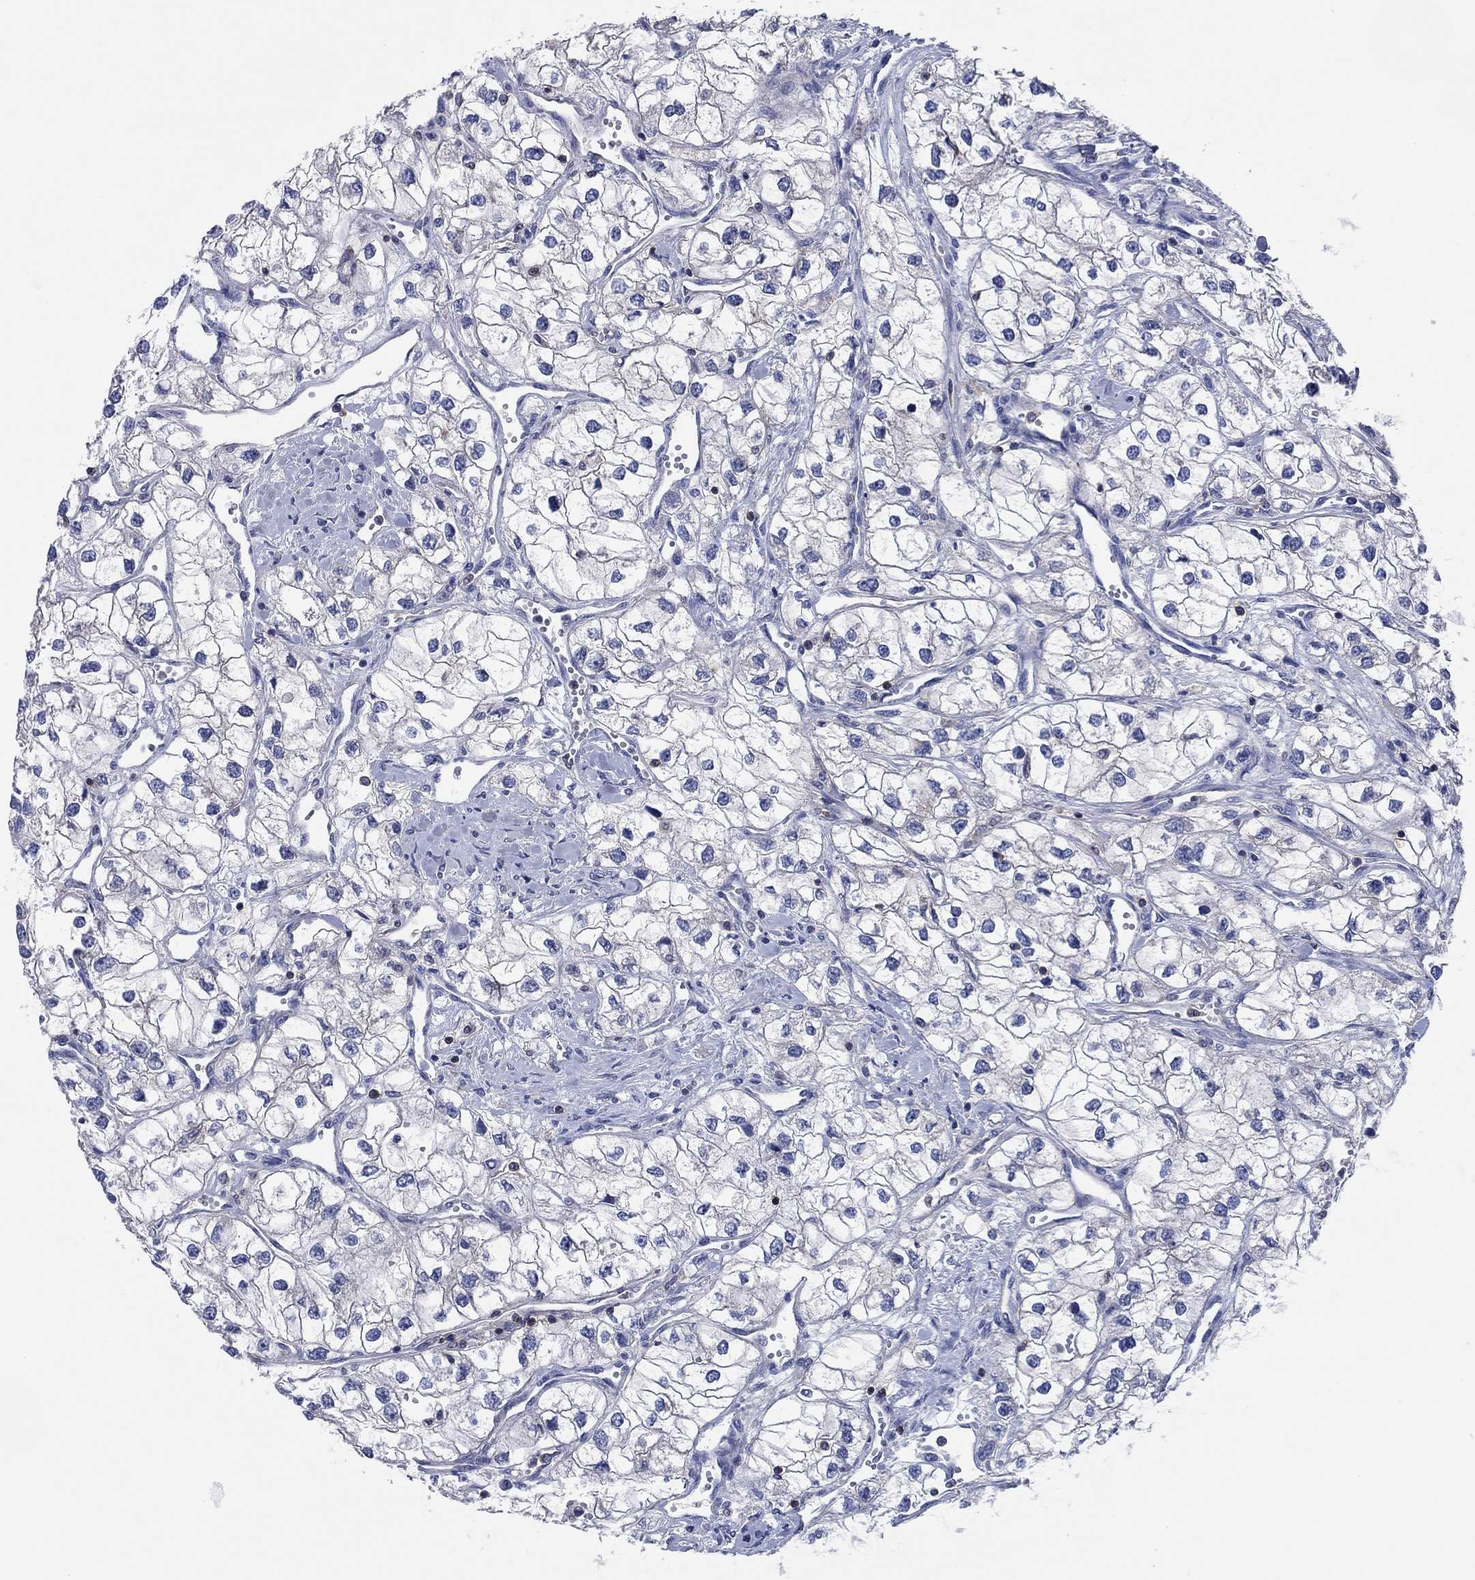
{"staining": {"intensity": "negative", "quantity": "none", "location": "none"}, "tissue": "renal cancer", "cell_type": "Tumor cells", "image_type": "cancer", "snomed": [{"axis": "morphology", "description": "Adenocarcinoma, NOS"}, {"axis": "topography", "description": "Kidney"}], "caption": "There is no significant staining in tumor cells of renal adenocarcinoma.", "gene": "PVR", "patient": {"sex": "male", "age": 59}}